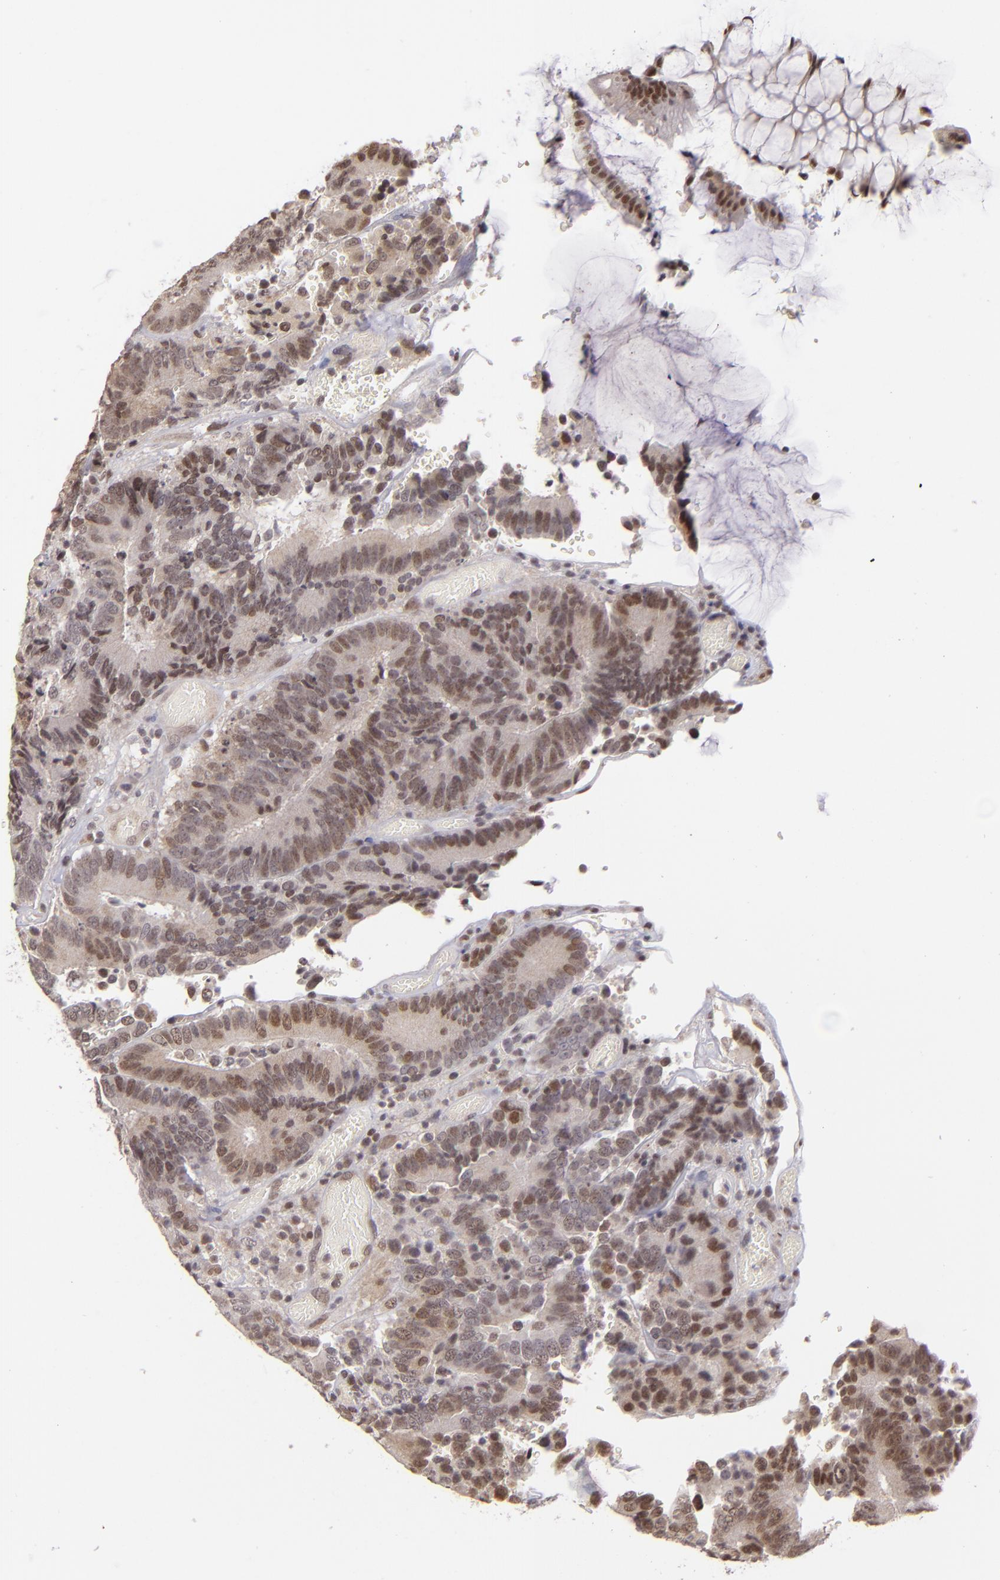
{"staining": {"intensity": "moderate", "quantity": "25%-75%", "location": "nuclear"}, "tissue": "colorectal cancer", "cell_type": "Tumor cells", "image_type": "cancer", "snomed": [{"axis": "morphology", "description": "Normal tissue, NOS"}, {"axis": "morphology", "description": "Adenocarcinoma, NOS"}, {"axis": "topography", "description": "Colon"}], "caption": "IHC (DAB (3,3'-diaminobenzidine)) staining of human colorectal cancer shows moderate nuclear protein positivity in approximately 25%-75% of tumor cells.", "gene": "RARB", "patient": {"sex": "female", "age": 78}}